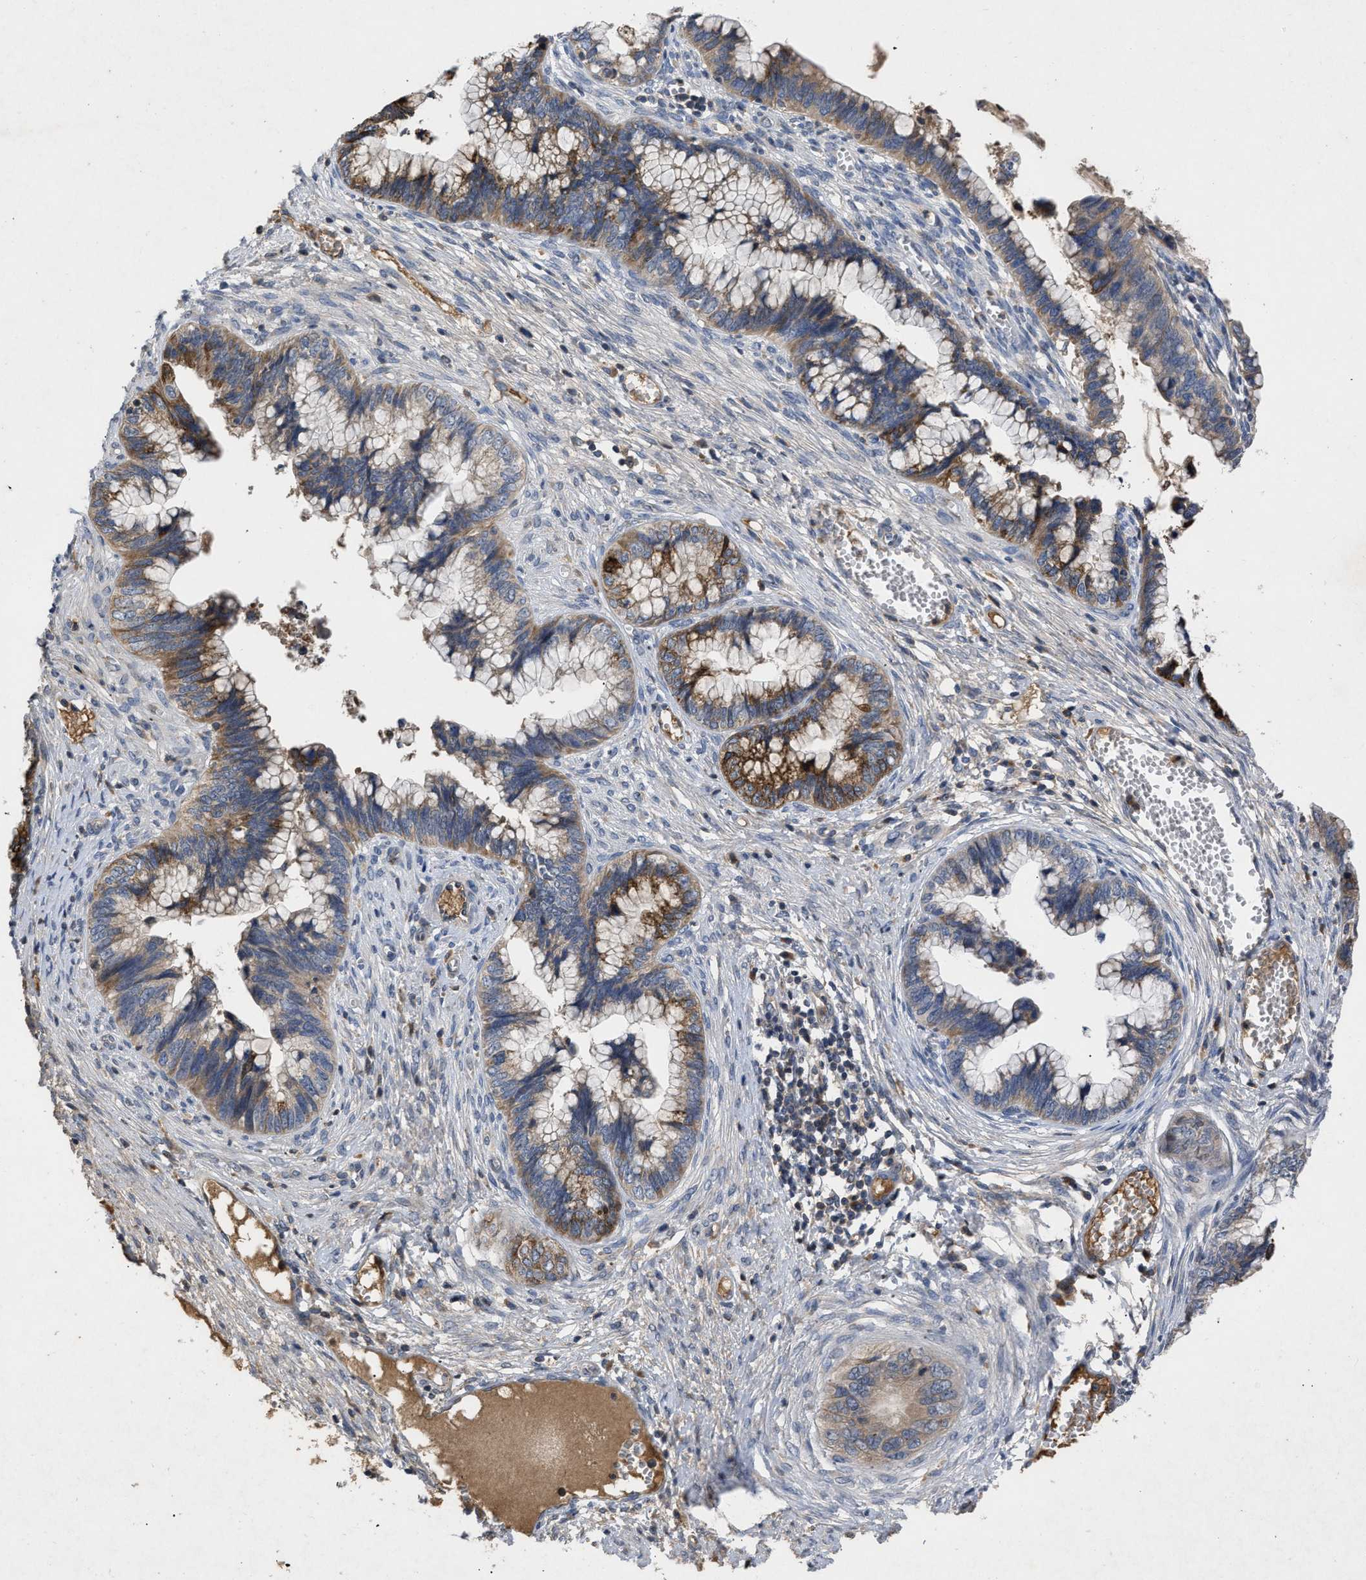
{"staining": {"intensity": "strong", "quantity": "25%-75%", "location": "cytoplasmic/membranous"}, "tissue": "cervical cancer", "cell_type": "Tumor cells", "image_type": "cancer", "snomed": [{"axis": "morphology", "description": "Adenocarcinoma, NOS"}, {"axis": "topography", "description": "Cervix"}], "caption": "Cervical adenocarcinoma was stained to show a protein in brown. There is high levels of strong cytoplasmic/membranous staining in about 25%-75% of tumor cells. Immunohistochemistry stains the protein in brown and the nuclei are stained blue.", "gene": "VPS4A", "patient": {"sex": "female", "age": 44}}